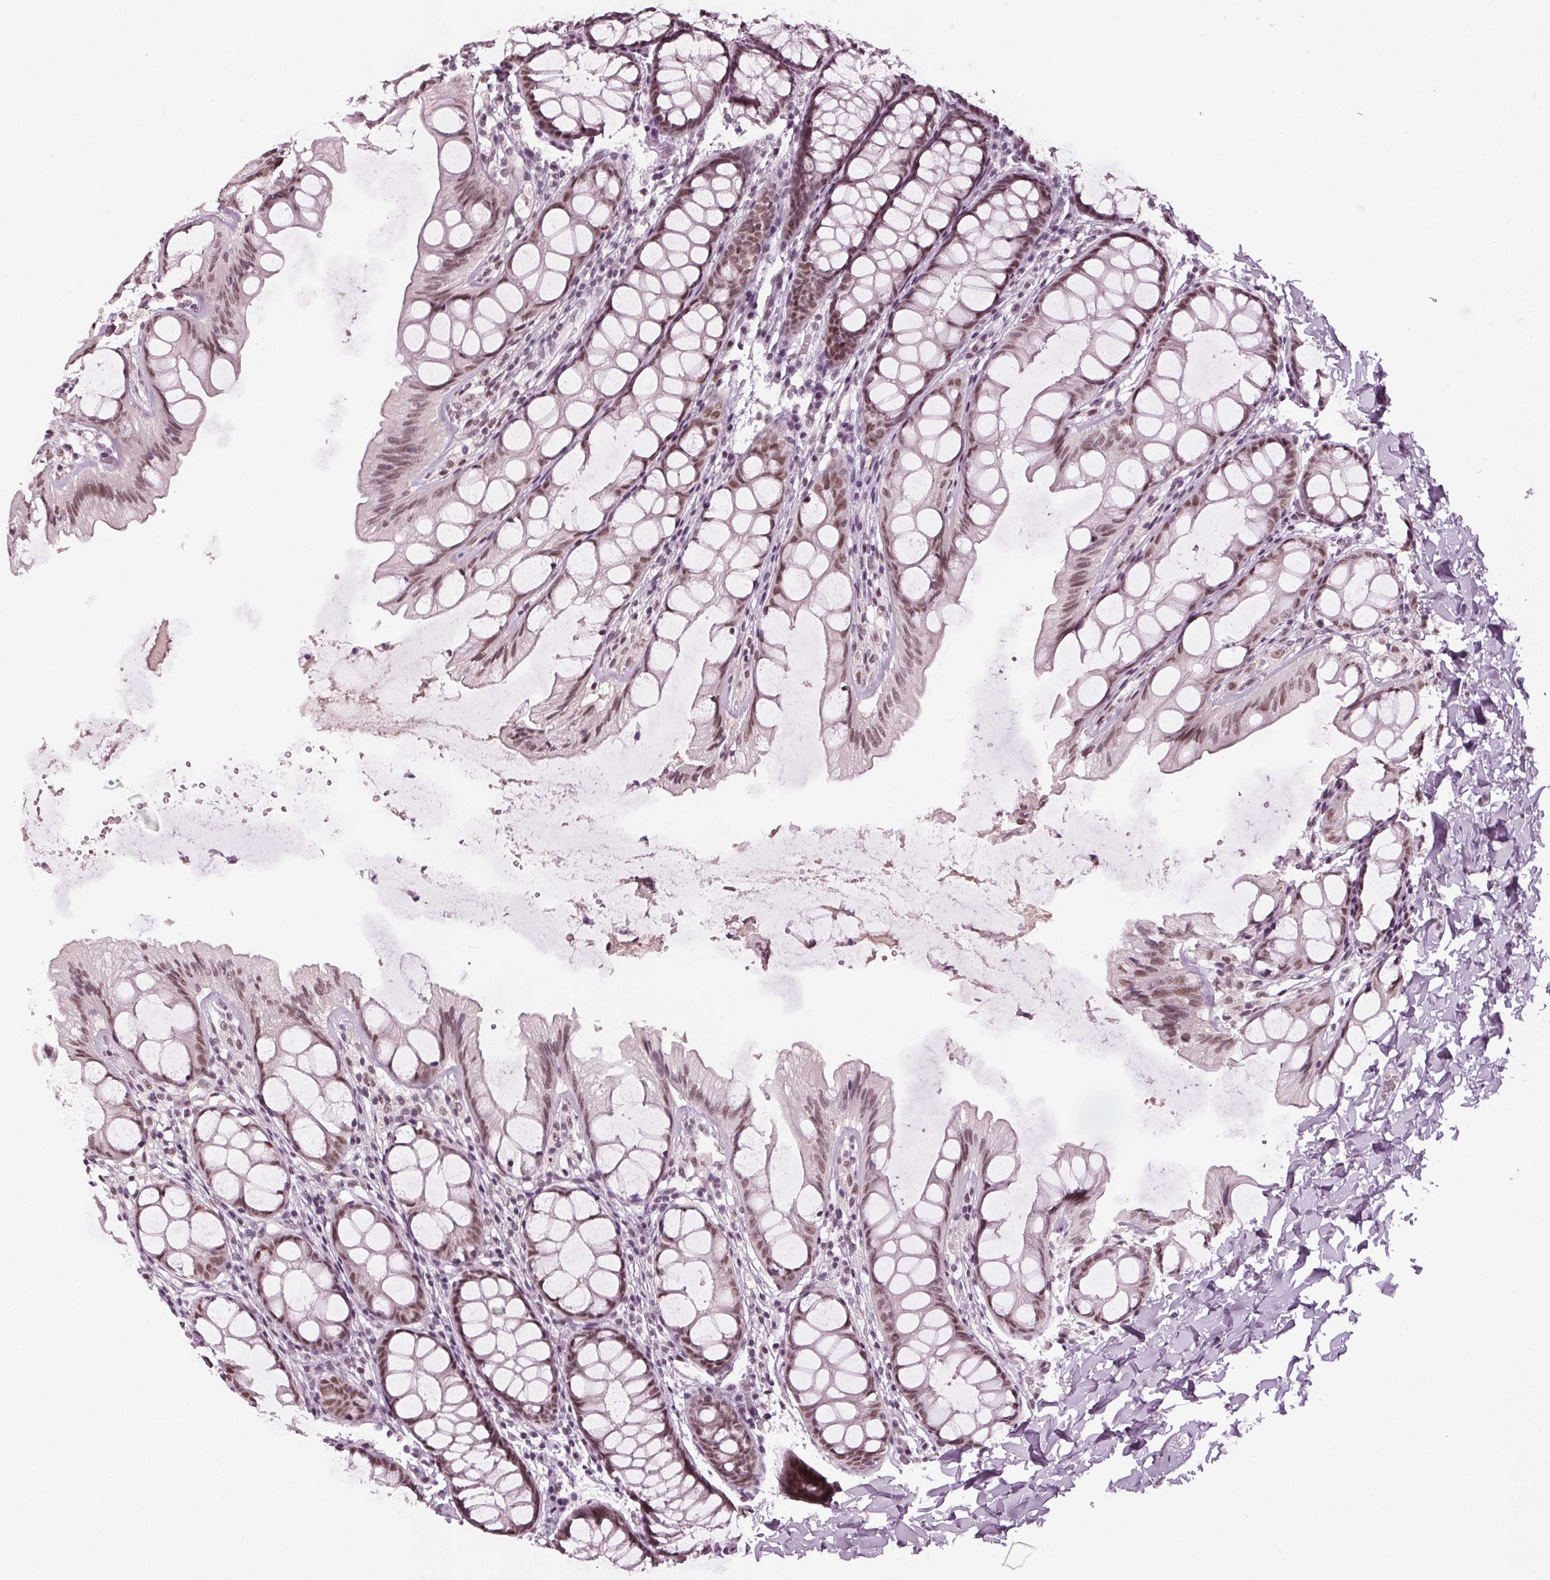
{"staining": {"intensity": "moderate", "quantity": ">75%", "location": "nuclear"}, "tissue": "colon", "cell_type": "Endothelial cells", "image_type": "normal", "snomed": [{"axis": "morphology", "description": "Normal tissue, NOS"}, {"axis": "topography", "description": "Colon"}], "caption": "Immunohistochemistry (IHC) of benign human colon exhibits medium levels of moderate nuclear positivity in approximately >75% of endothelial cells. (Brightfield microscopy of DAB IHC at high magnification).", "gene": "IWS1", "patient": {"sex": "male", "age": 47}}